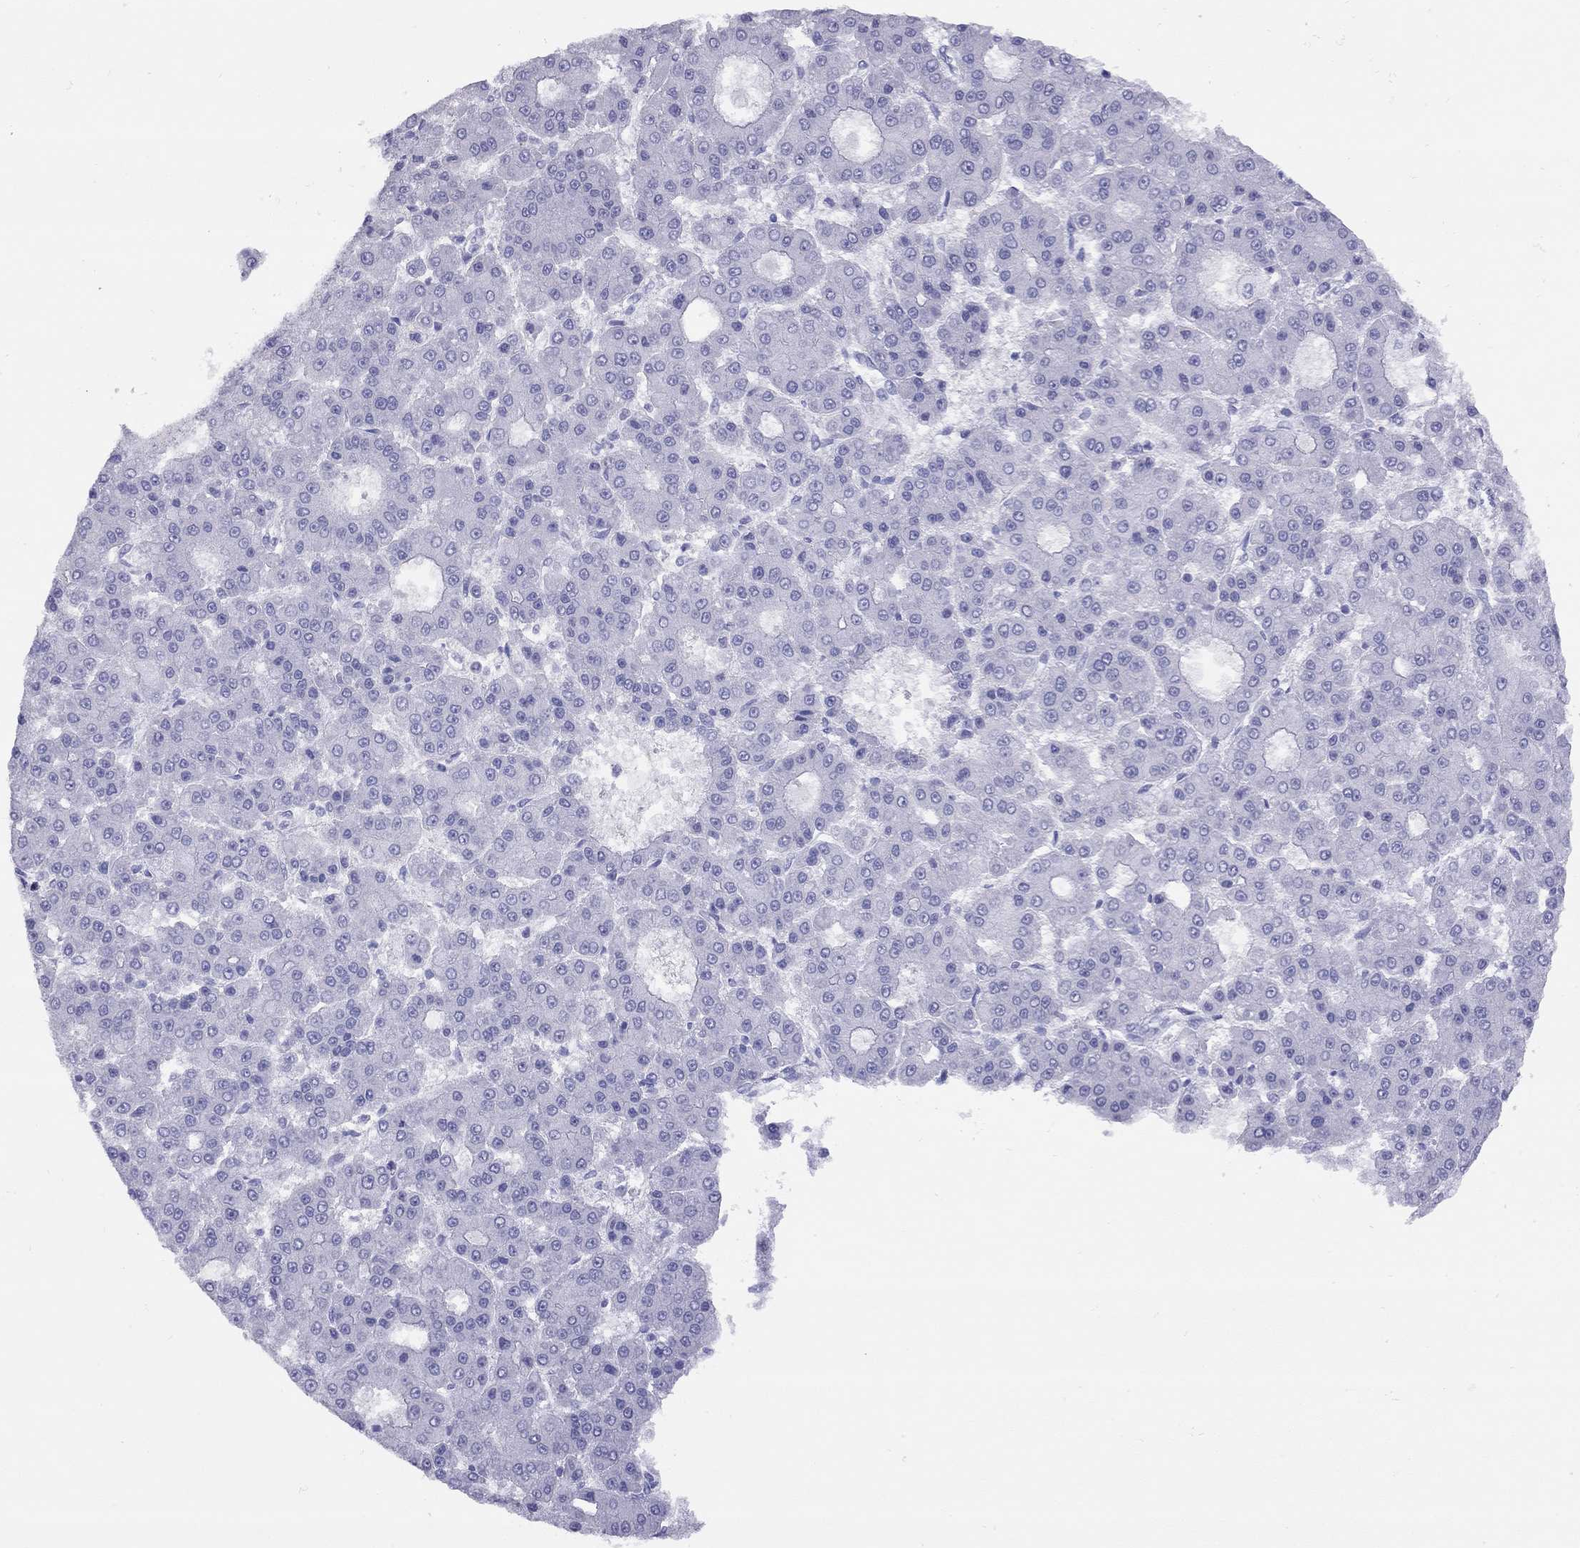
{"staining": {"intensity": "negative", "quantity": "none", "location": "none"}, "tissue": "liver cancer", "cell_type": "Tumor cells", "image_type": "cancer", "snomed": [{"axis": "morphology", "description": "Carcinoma, Hepatocellular, NOS"}, {"axis": "topography", "description": "Liver"}], "caption": "This is a micrograph of immunohistochemistry (IHC) staining of hepatocellular carcinoma (liver), which shows no expression in tumor cells. (DAB immunohistochemistry visualized using brightfield microscopy, high magnification).", "gene": "GRIA2", "patient": {"sex": "male", "age": 70}}